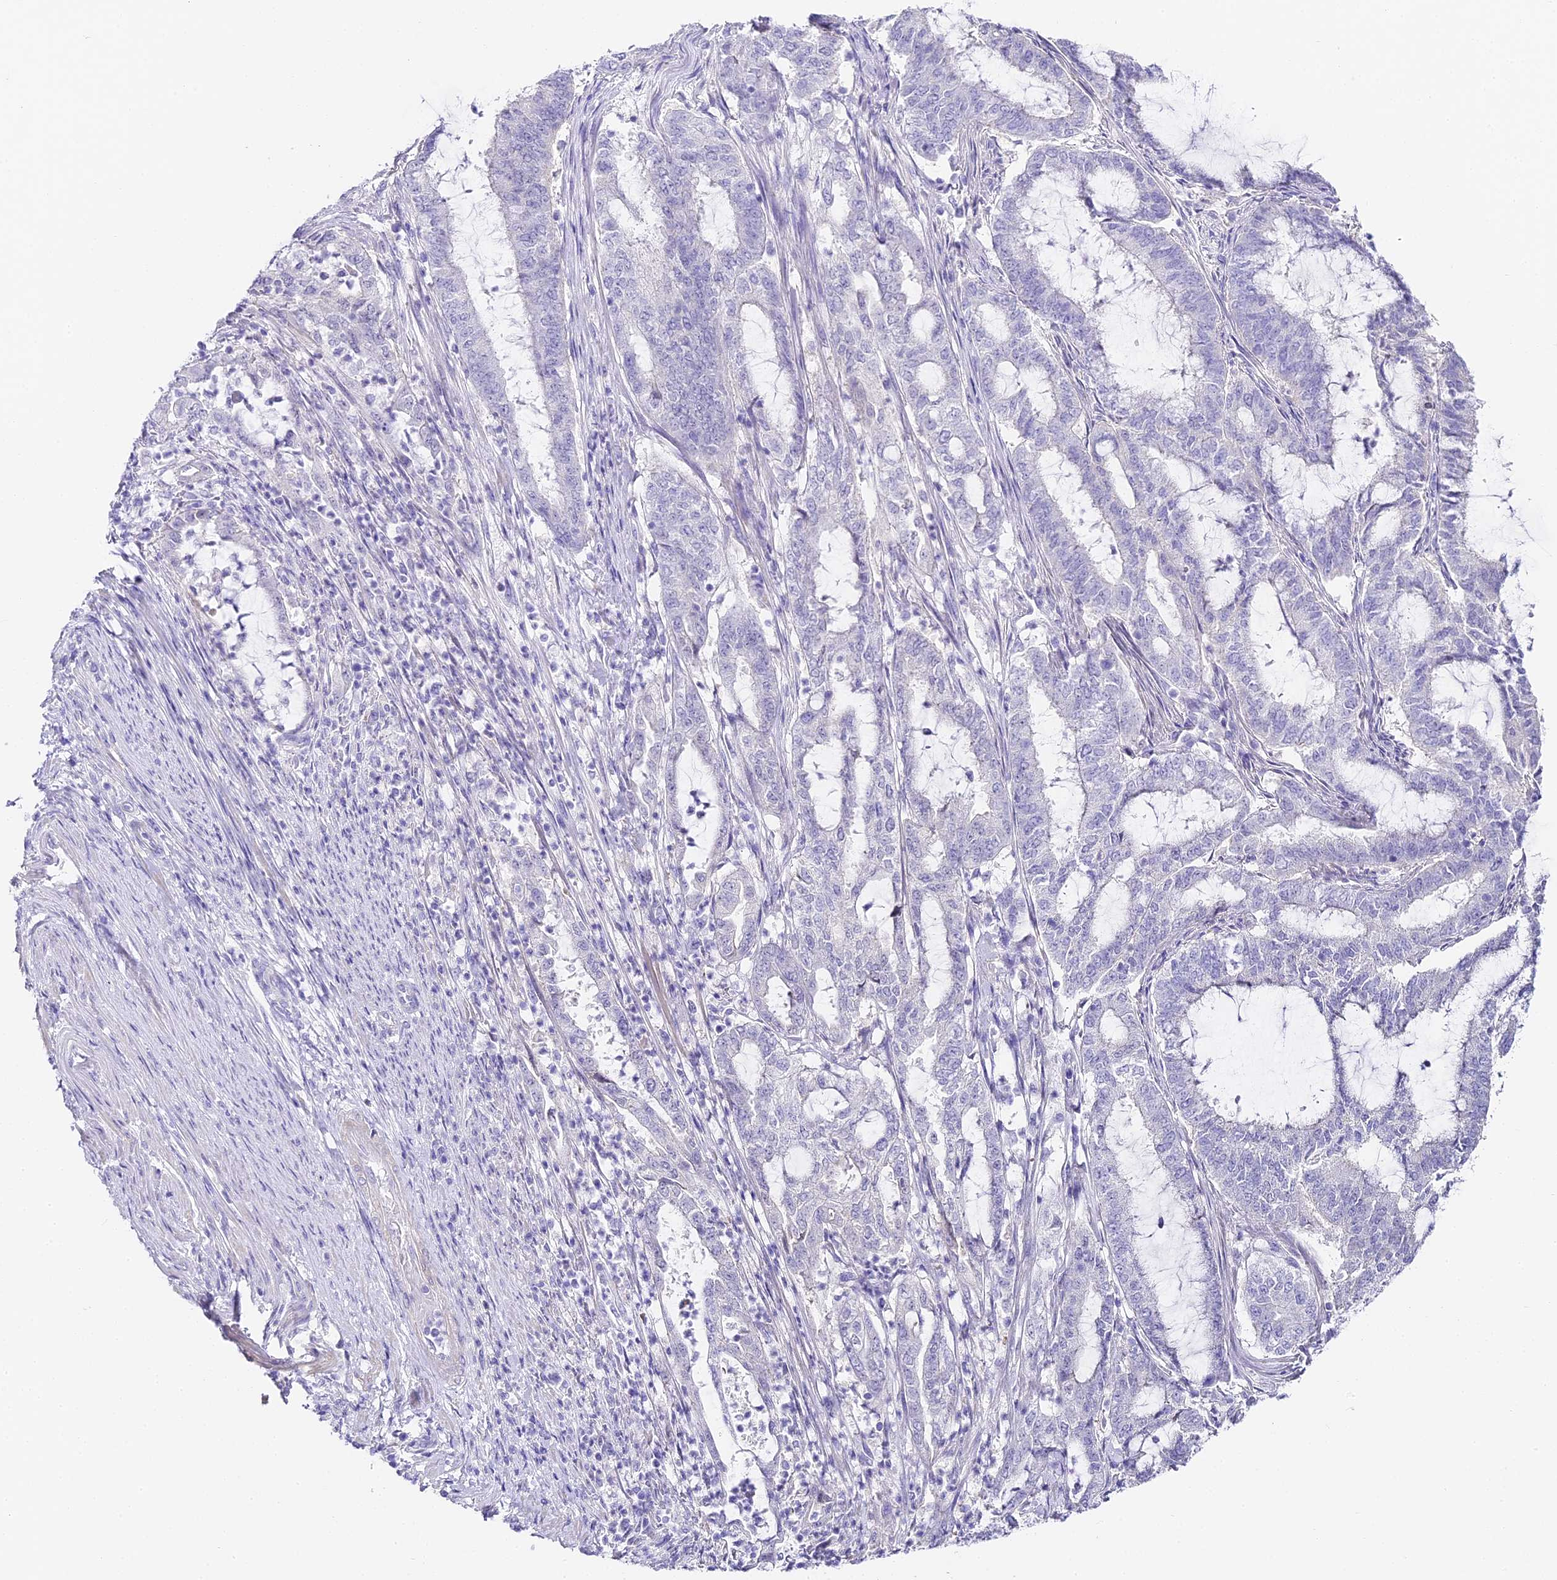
{"staining": {"intensity": "negative", "quantity": "none", "location": "none"}, "tissue": "endometrial cancer", "cell_type": "Tumor cells", "image_type": "cancer", "snomed": [{"axis": "morphology", "description": "Adenocarcinoma, NOS"}, {"axis": "topography", "description": "Endometrium"}], "caption": "Immunohistochemical staining of endometrial cancer (adenocarcinoma) exhibits no significant expression in tumor cells. (Brightfield microscopy of DAB (3,3'-diaminobenzidine) immunohistochemistry at high magnification).", "gene": "ABHD14A-ACY1", "patient": {"sex": "female", "age": 51}}